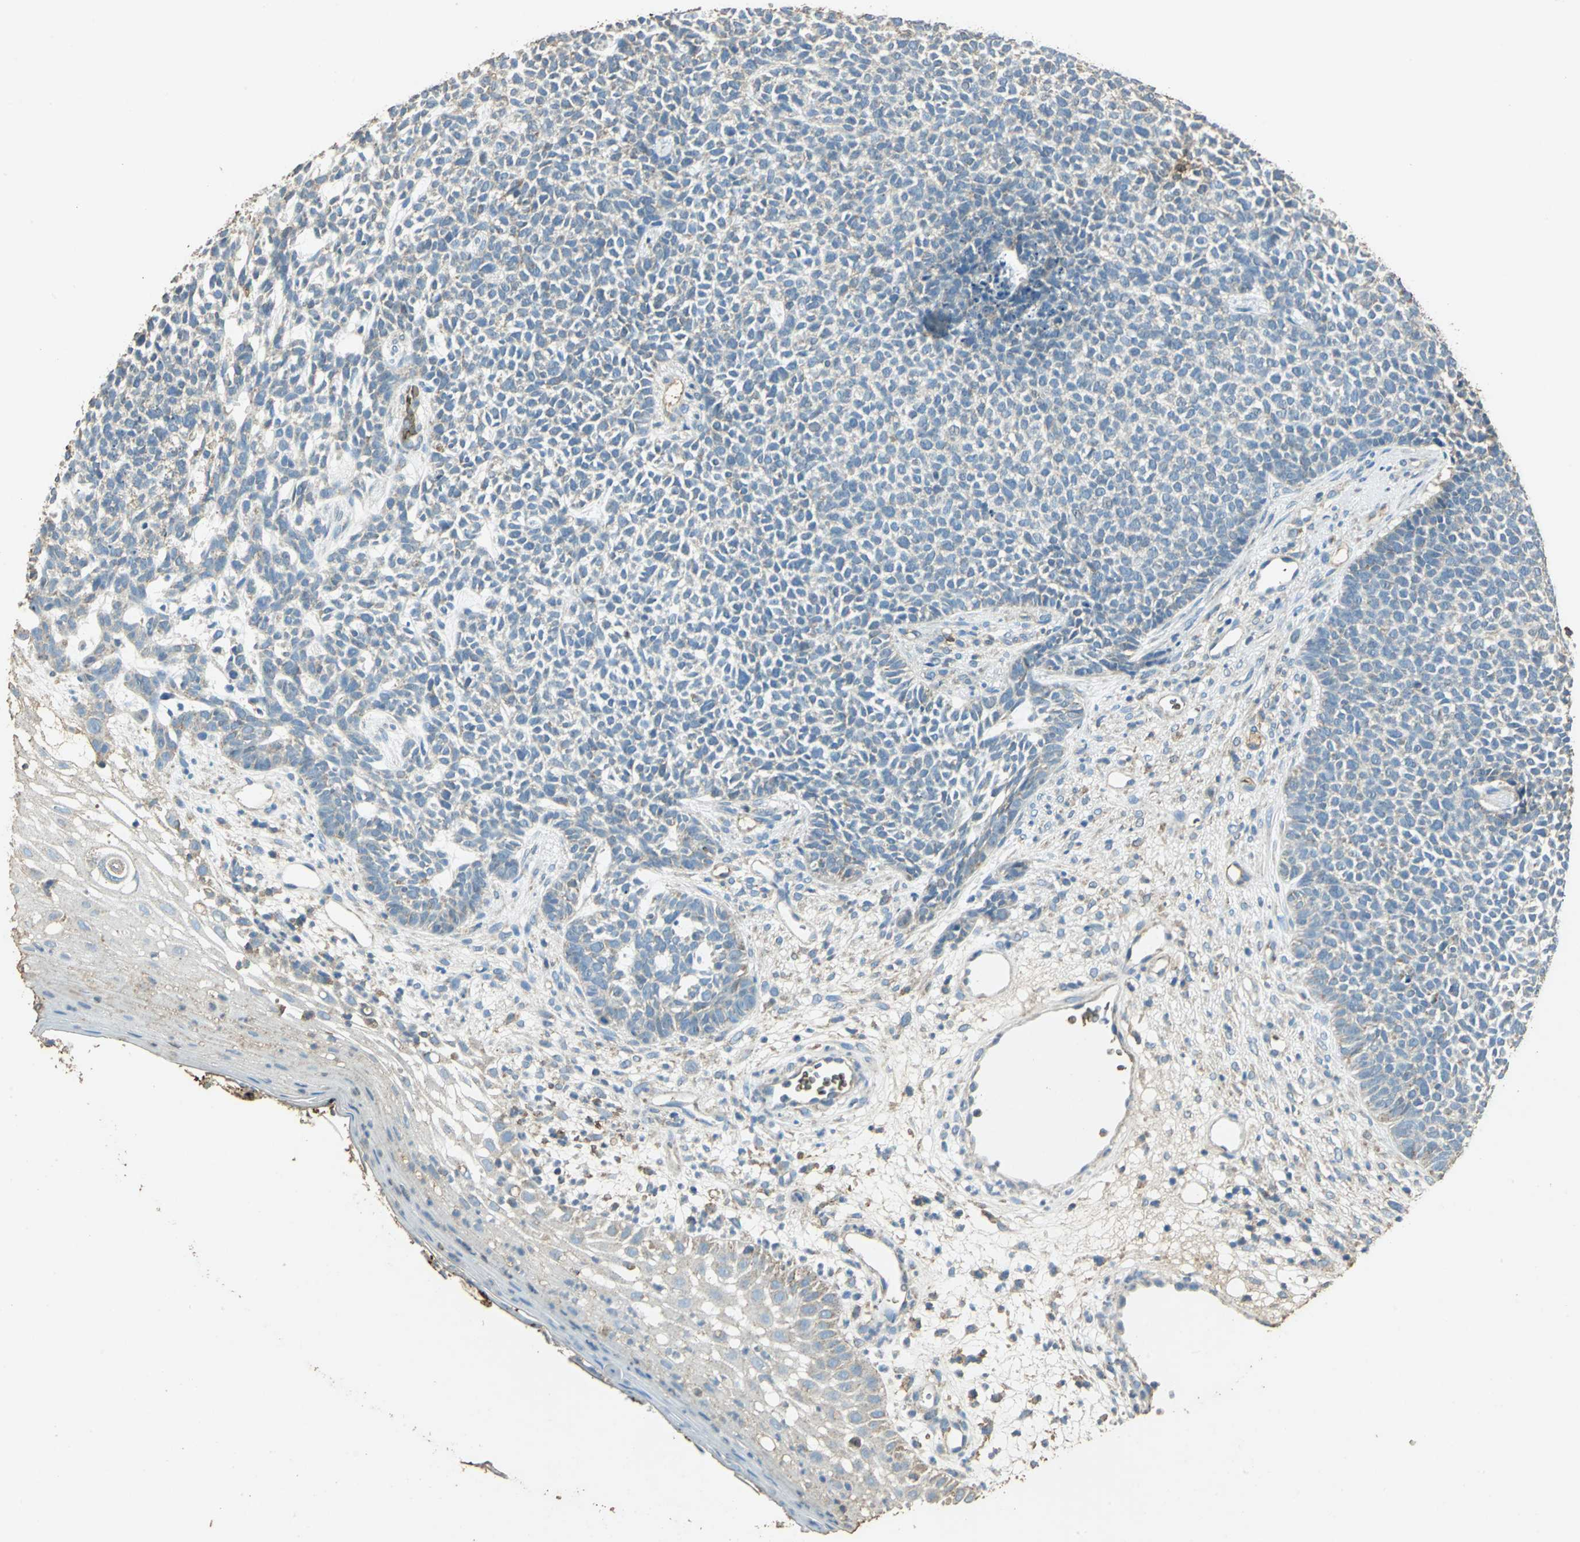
{"staining": {"intensity": "weak", "quantity": "<25%", "location": "cytoplasmic/membranous"}, "tissue": "skin cancer", "cell_type": "Tumor cells", "image_type": "cancer", "snomed": [{"axis": "morphology", "description": "Basal cell carcinoma"}, {"axis": "topography", "description": "Skin"}], "caption": "Tumor cells show no significant protein staining in skin cancer (basal cell carcinoma).", "gene": "TRAPPC2", "patient": {"sex": "female", "age": 84}}